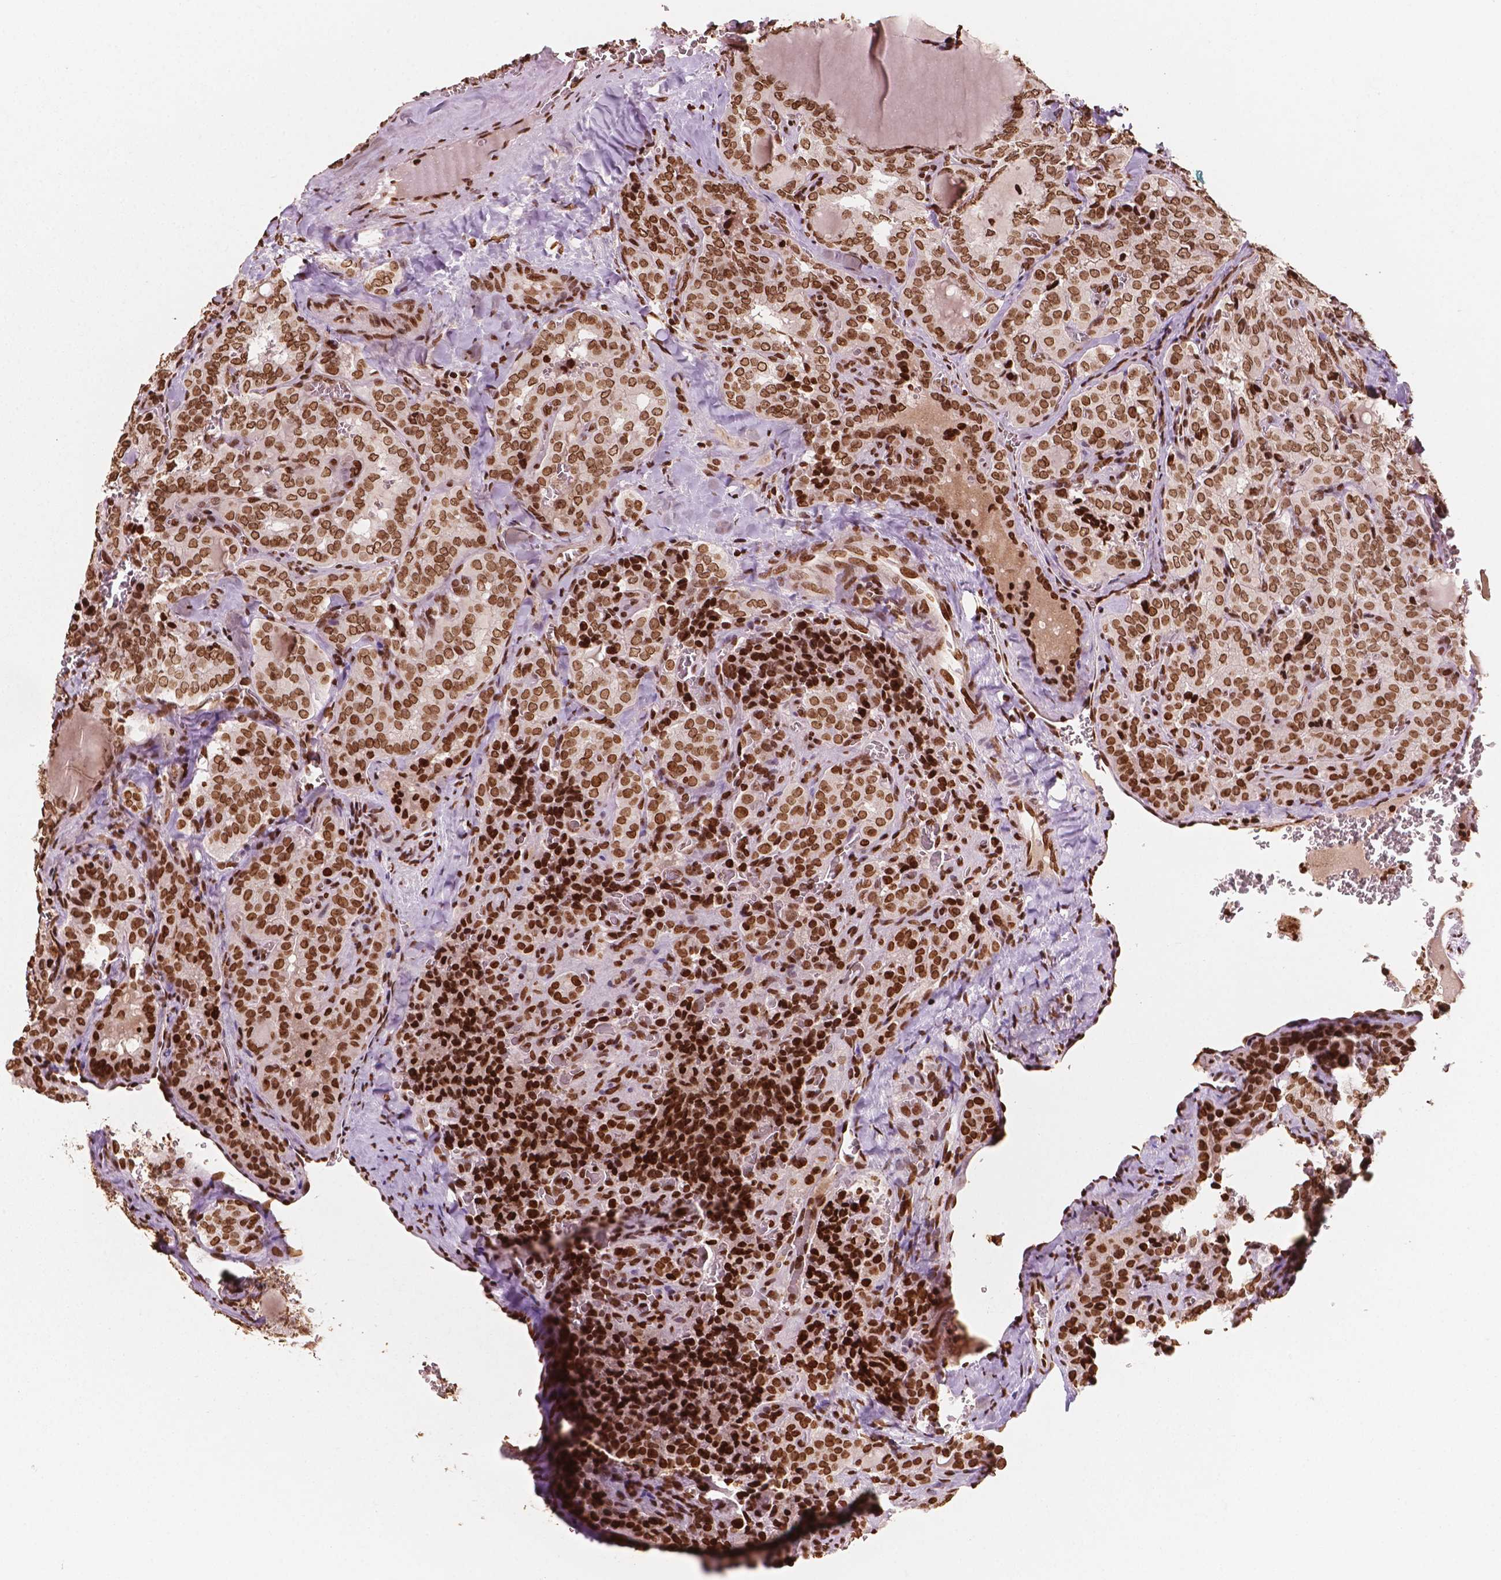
{"staining": {"intensity": "strong", "quantity": ">75%", "location": "nuclear"}, "tissue": "thyroid cancer", "cell_type": "Tumor cells", "image_type": "cancer", "snomed": [{"axis": "morphology", "description": "Papillary adenocarcinoma, NOS"}, {"axis": "topography", "description": "Thyroid gland"}], "caption": "Protein staining exhibits strong nuclear positivity in about >75% of tumor cells in papillary adenocarcinoma (thyroid).", "gene": "H3C7", "patient": {"sex": "female", "age": 41}}